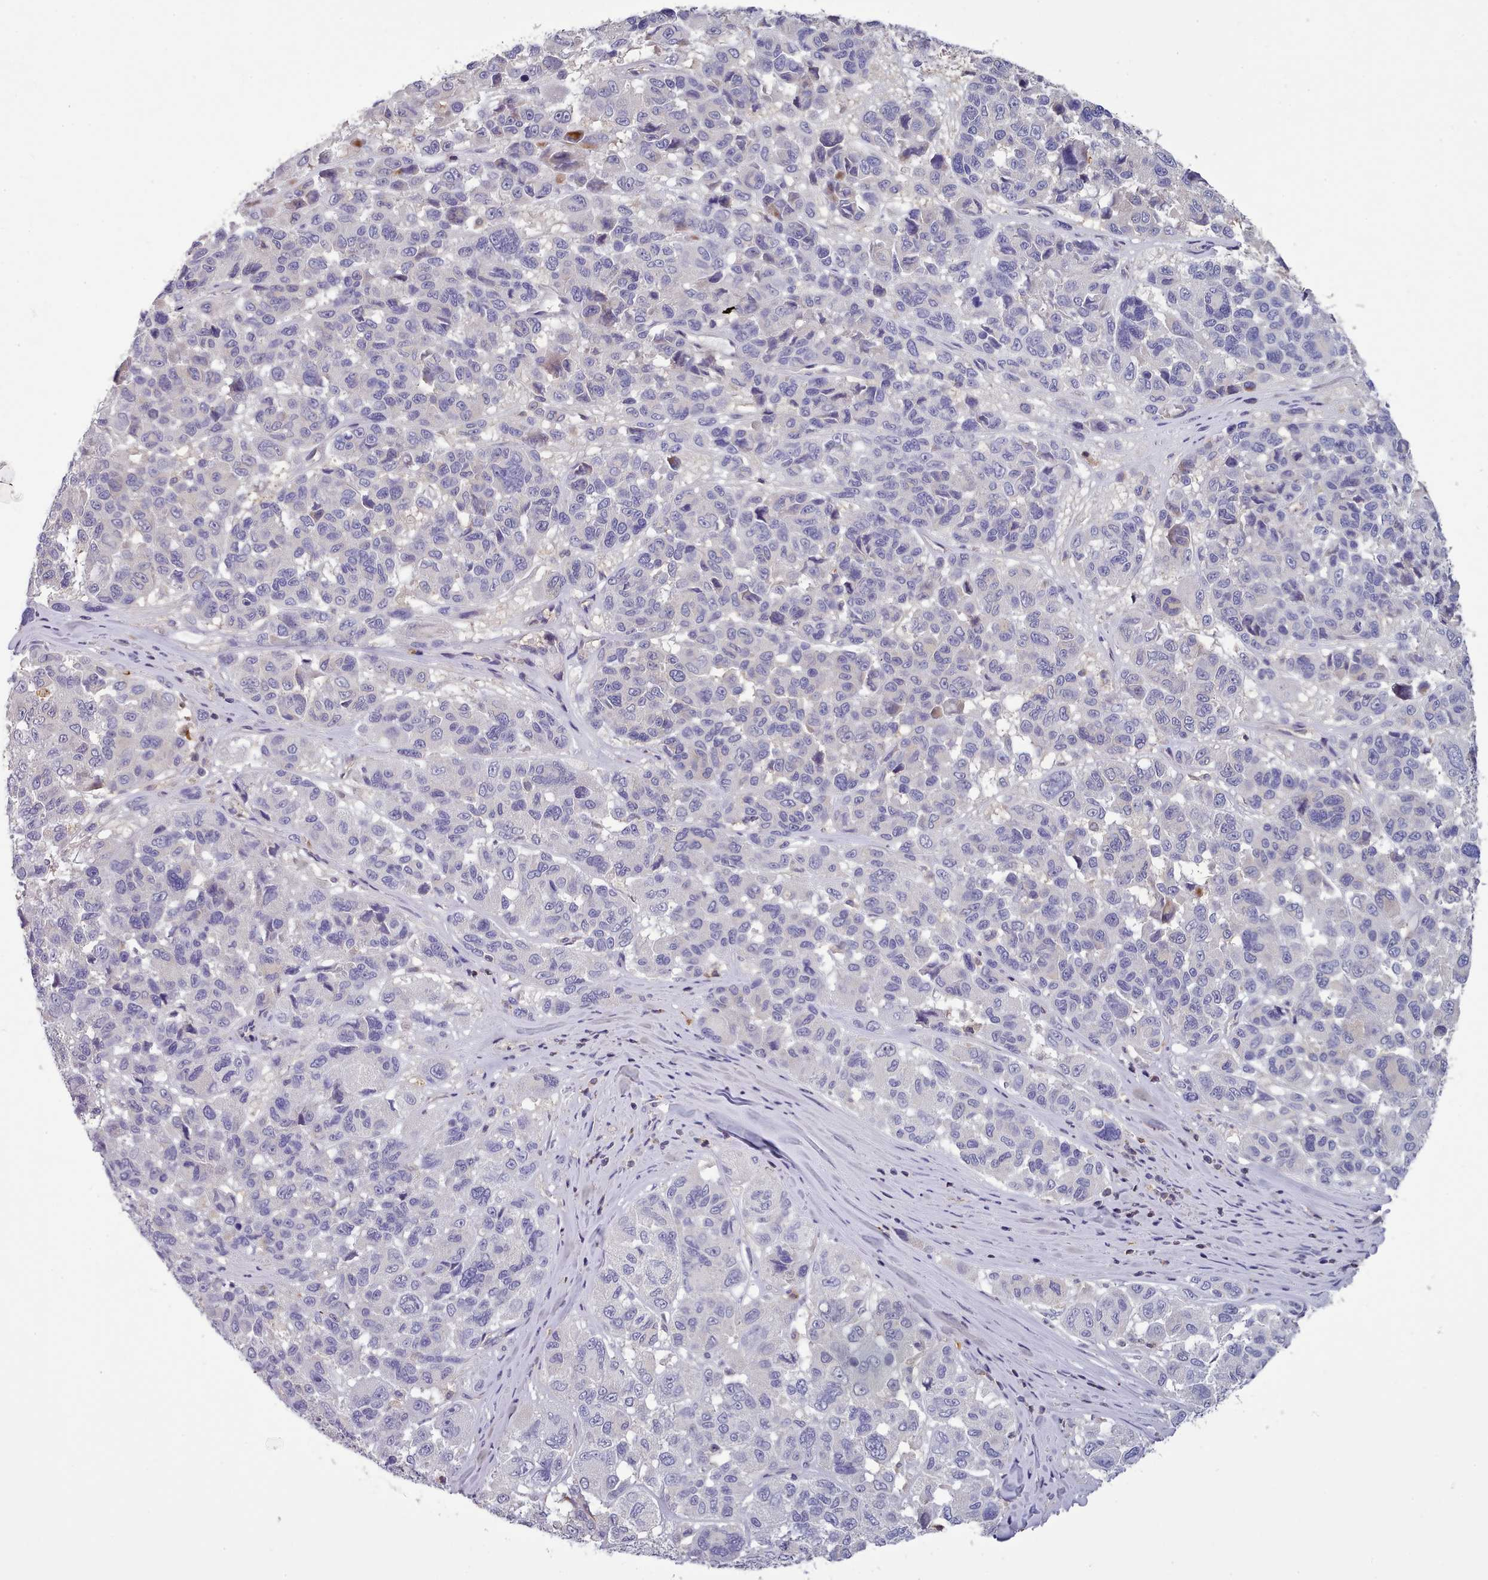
{"staining": {"intensity": "negative", "quantity": "none", "location": "none"}, "tissue": "melanoma", "cell_type": "Tumor cells", "image_type": "cancer", "snomed": [{"axis": "morphology", "description": "Malignant melanoma, NOS"}, {"axis": "topography", "description": "Skin"}], "caption": "Tumor cells show no significant protein positivity in melanoma. (Brightfield microscopy of DAB (3,3'-diaminobenzidine) immunohistochemistry at high magnification).", "gene": "RAC2", "patient": {"sex": "female", "age": 66}}